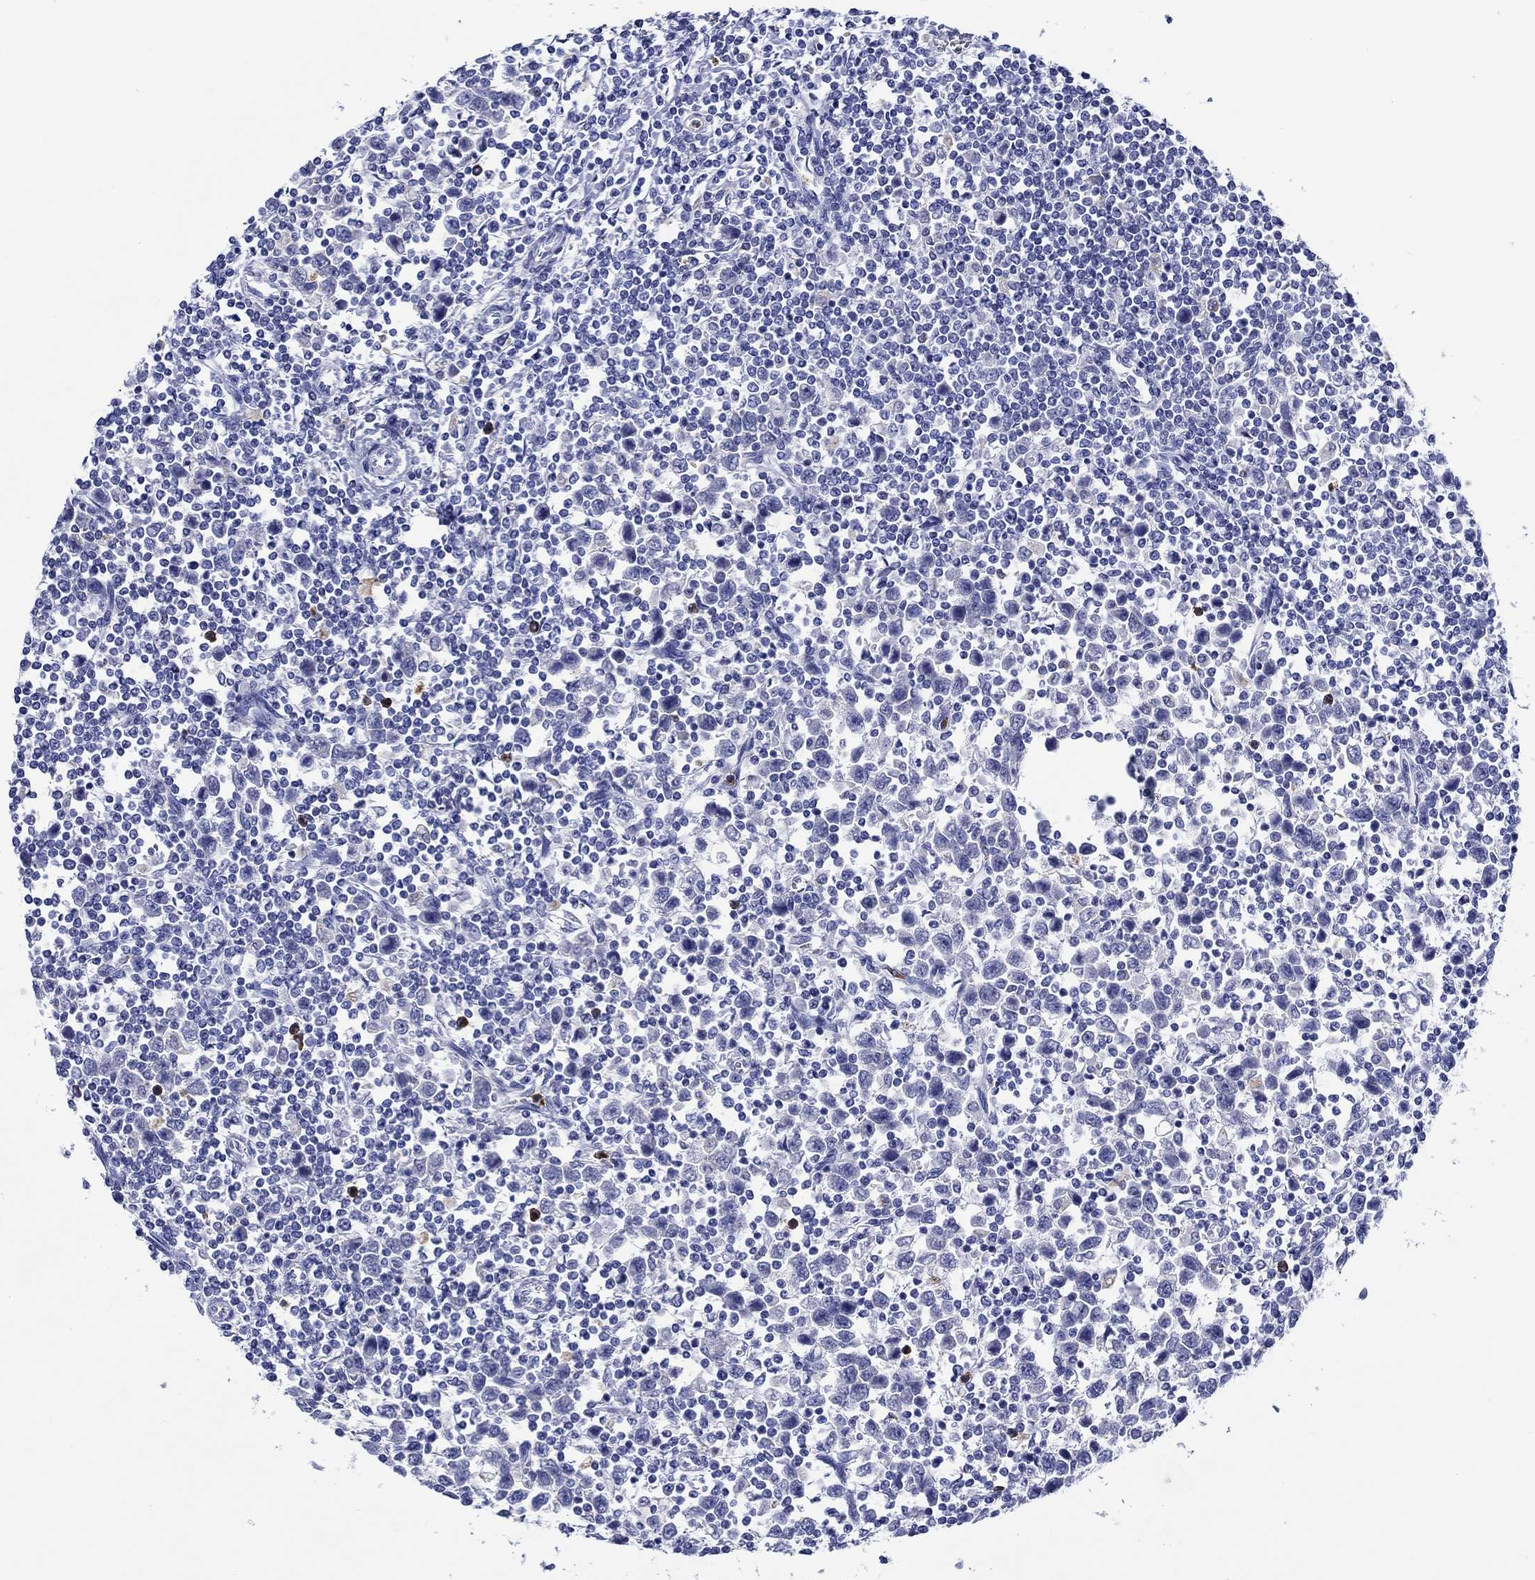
{"staining": {"intensity": "negative", "quantity": "none", "location": "none"}, "tissue": "testis cancer", "cell_type": "Tumor cells", "image_type": "cancer", "snomed": [{"axis": "morphology", "description": "Normal tissue, NOS"}, {"axis": "morphology", "description": "Seminoma, NOS"}, {"axis": "topography", "description": "Testis"}, {"axis": "topography", "description": "Epididymis"}], "caption": "Image shows no significant protein expression in tumor cells of testis seminoma.", "gene": "EPX", "patient": {"sex": "male", "age": 34}}